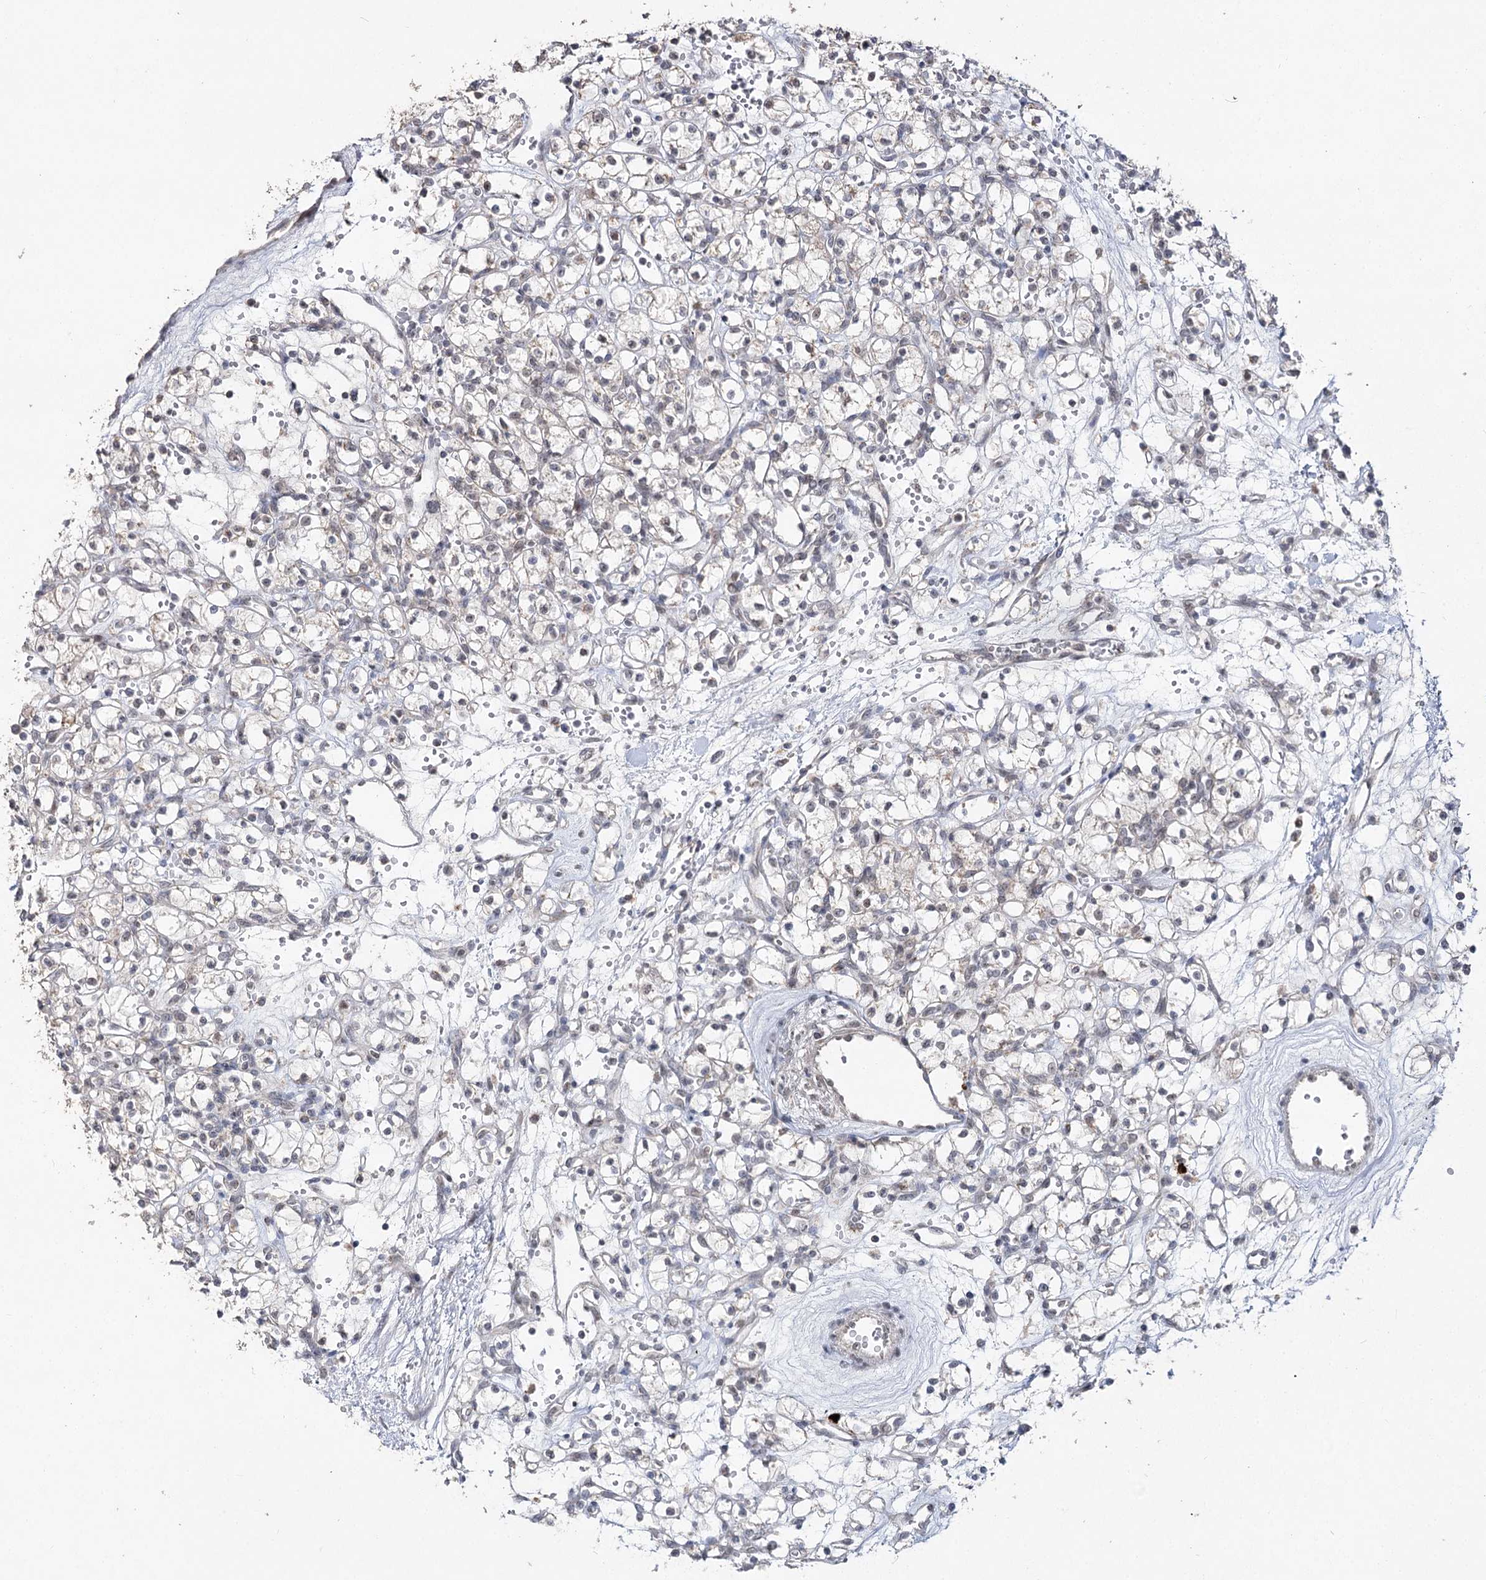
{"staining": {"intensity": "weak", "quantity": "<25%", "location": "cytoplasmic/membranous"}, "tissue": "renal cancer", "cell_type": "Tumor cells", "image_type": "cancer", "snomed": [{"axis": "morphology", "description": "Adenocarcinoma, NOS"}, {"axis": "topography", "description": "Kidney"}], "caption": "The image demonstrates no significant positivity in tumor cells of renal cancer (adenocarcinoma).", "gene": "RUFY4", "patient": {"sex": "female", "age": 59}}